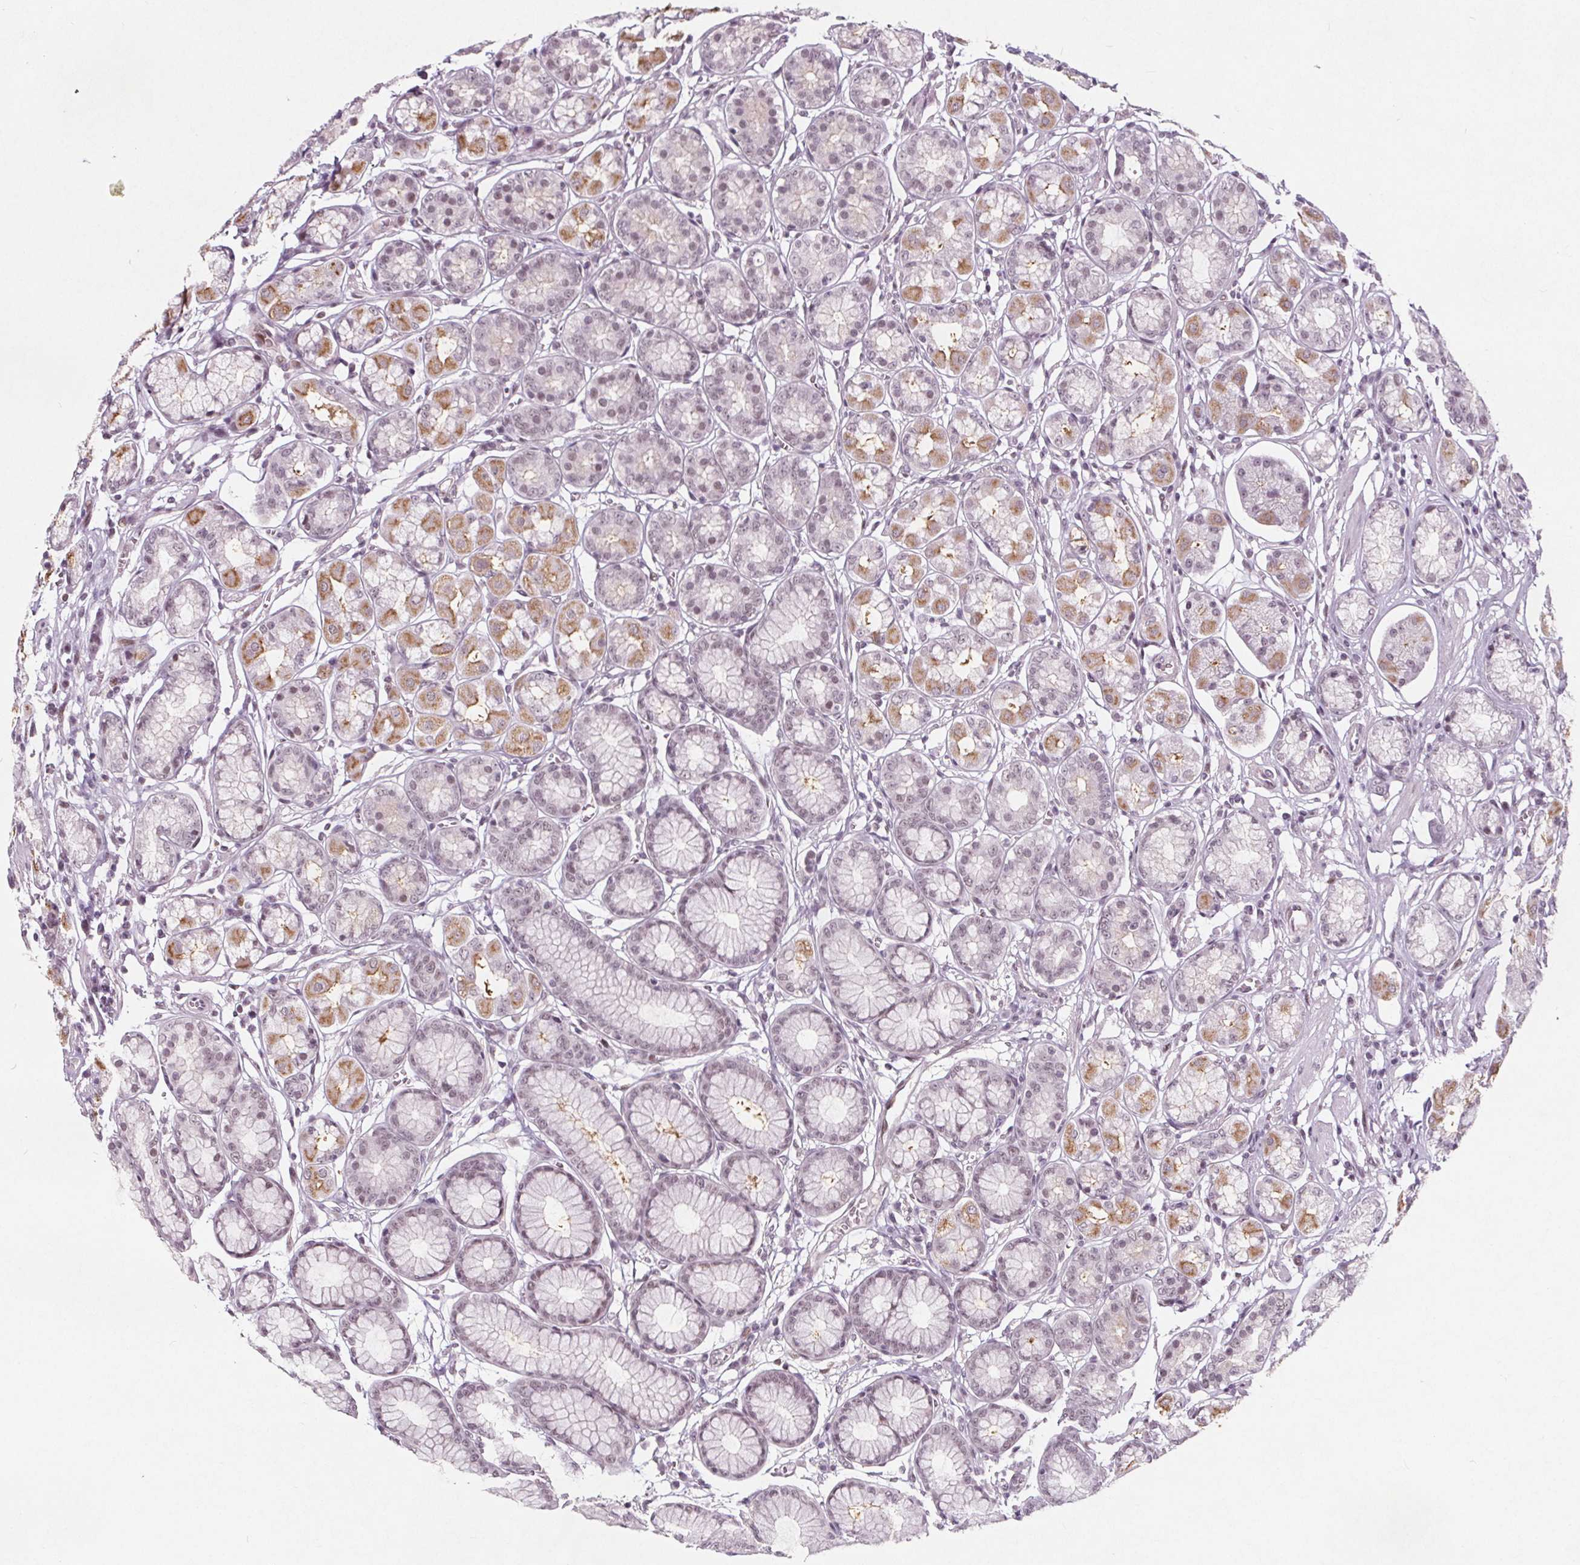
{"staining": {"intensity": "moderate", "quantity": "25%-75%", "location": "cytoplasmic/membranous,nuclear"}, "tissue": "stomach", "cell_type": "Glandular cells", "image_type": "normal", "snomed": [{"axis": "morphology", "description": "Normal tissue, NOS"}, {"axis": "topography", "description": "Stomach"}, {"axis": "topography", "description": "Stomach, lower"}], "caption": "Protein analysis of normal stomach exhibits moderate cytoplasmic/membranous,nuclear expression in approximately 25%-75% of glandular cells. (brown staining indicates protein expression, while blue staining denotes nuclei).", "gene": "TAF6L", "patient": {"sex": "male", "age": 76}}